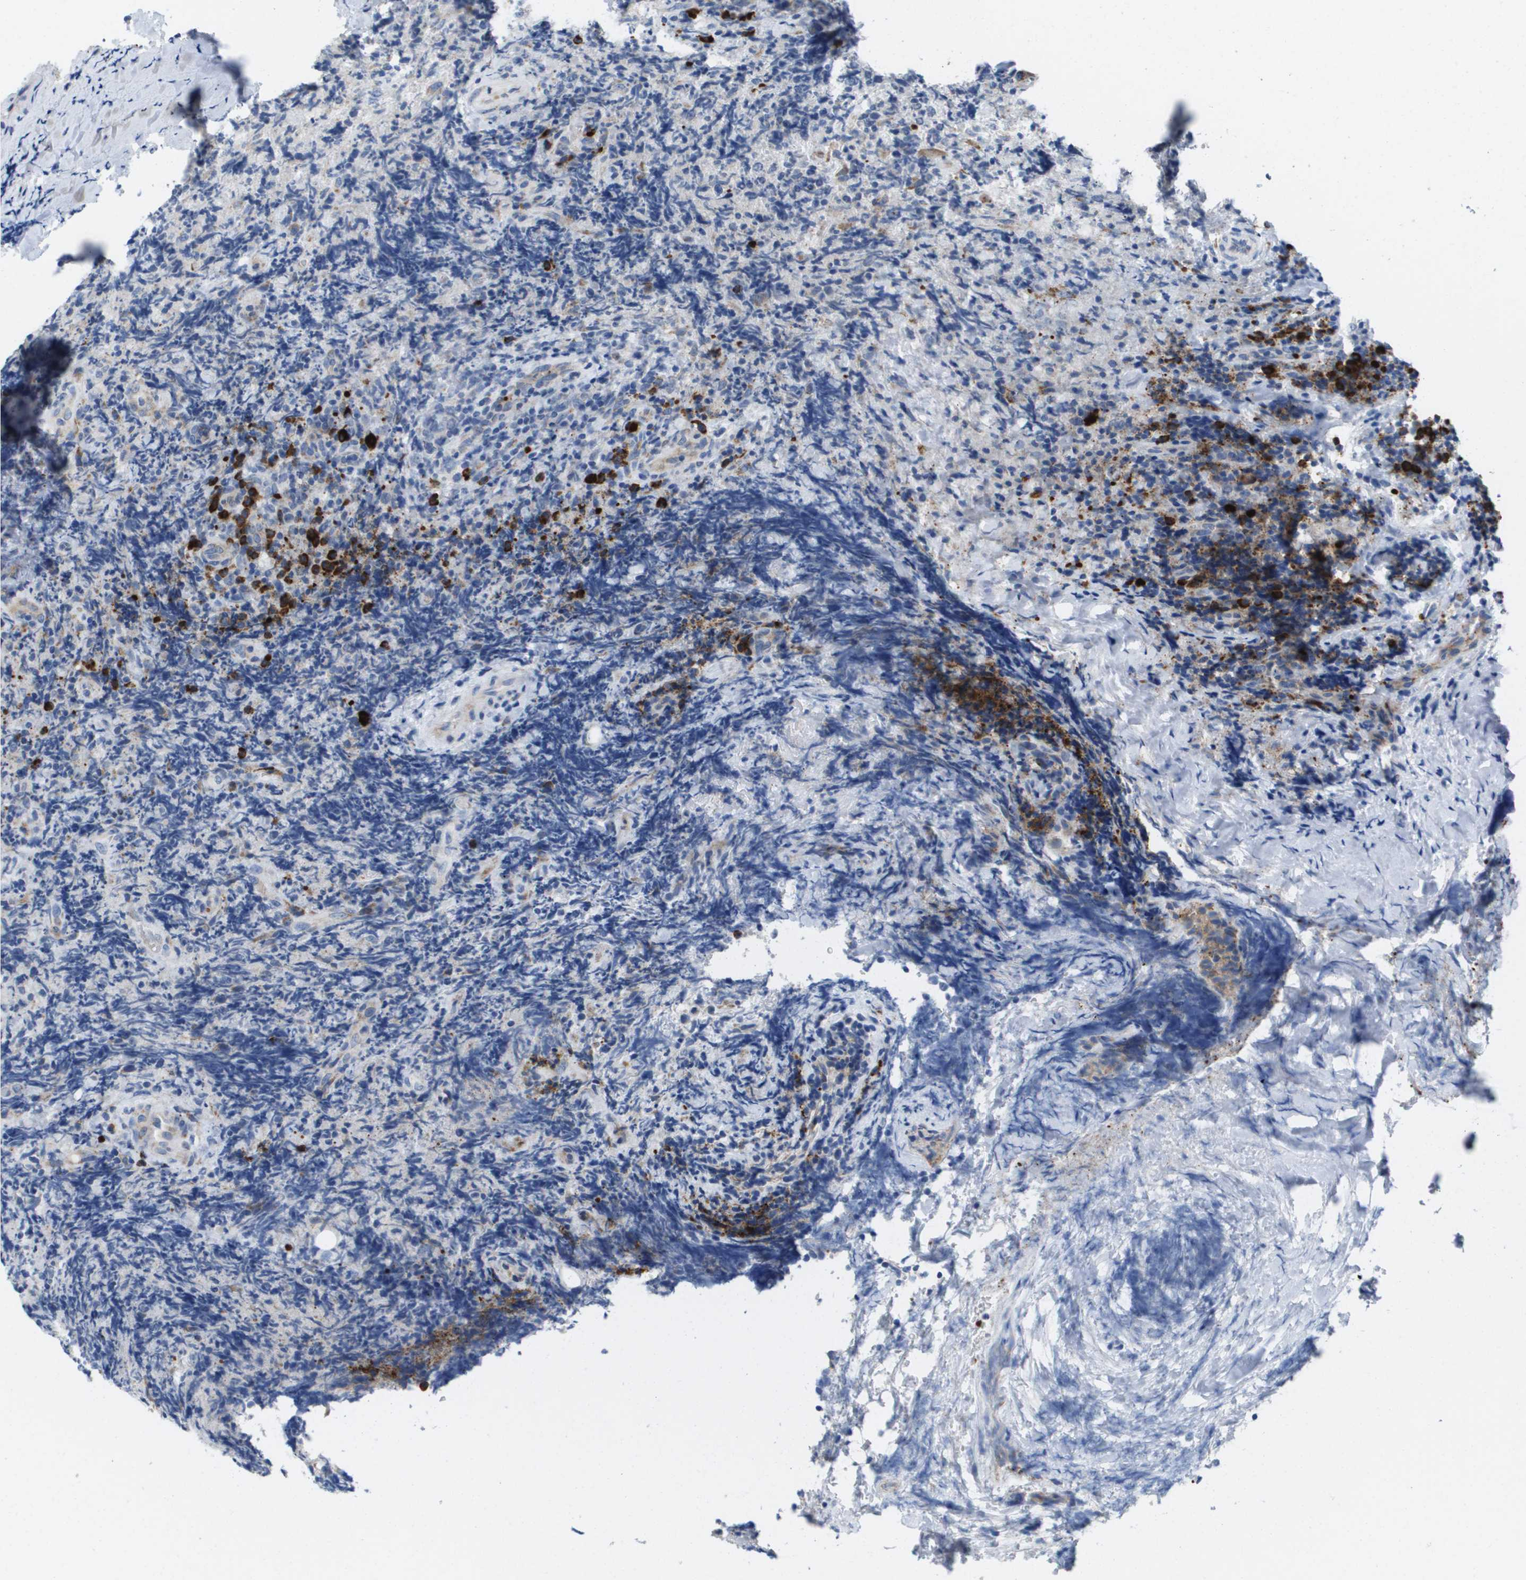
{"staining": {"intensity": "negative", "quantity": "none", "location": "none"}, "tissue": "lymphoma", "cell_type": "Tumor cells", "image_type": "cancer", "snomed": [{"axis": "morphology", "description": "Malignant lymphoma, non-Hodgkin's type, High grade"}, {"axis": "topography", "description": "Tonsil"}], "caption": "IHC image of neoplastic tissue: high-grade malignant lymphoma, non-Hodgkin's type stained with DAB (3,3'-diaminobenzidine) demonstrates no significant protein positivity in tumor cells.", "gene": "CD3G", "patient": {"sex": "female", "age": 36}}